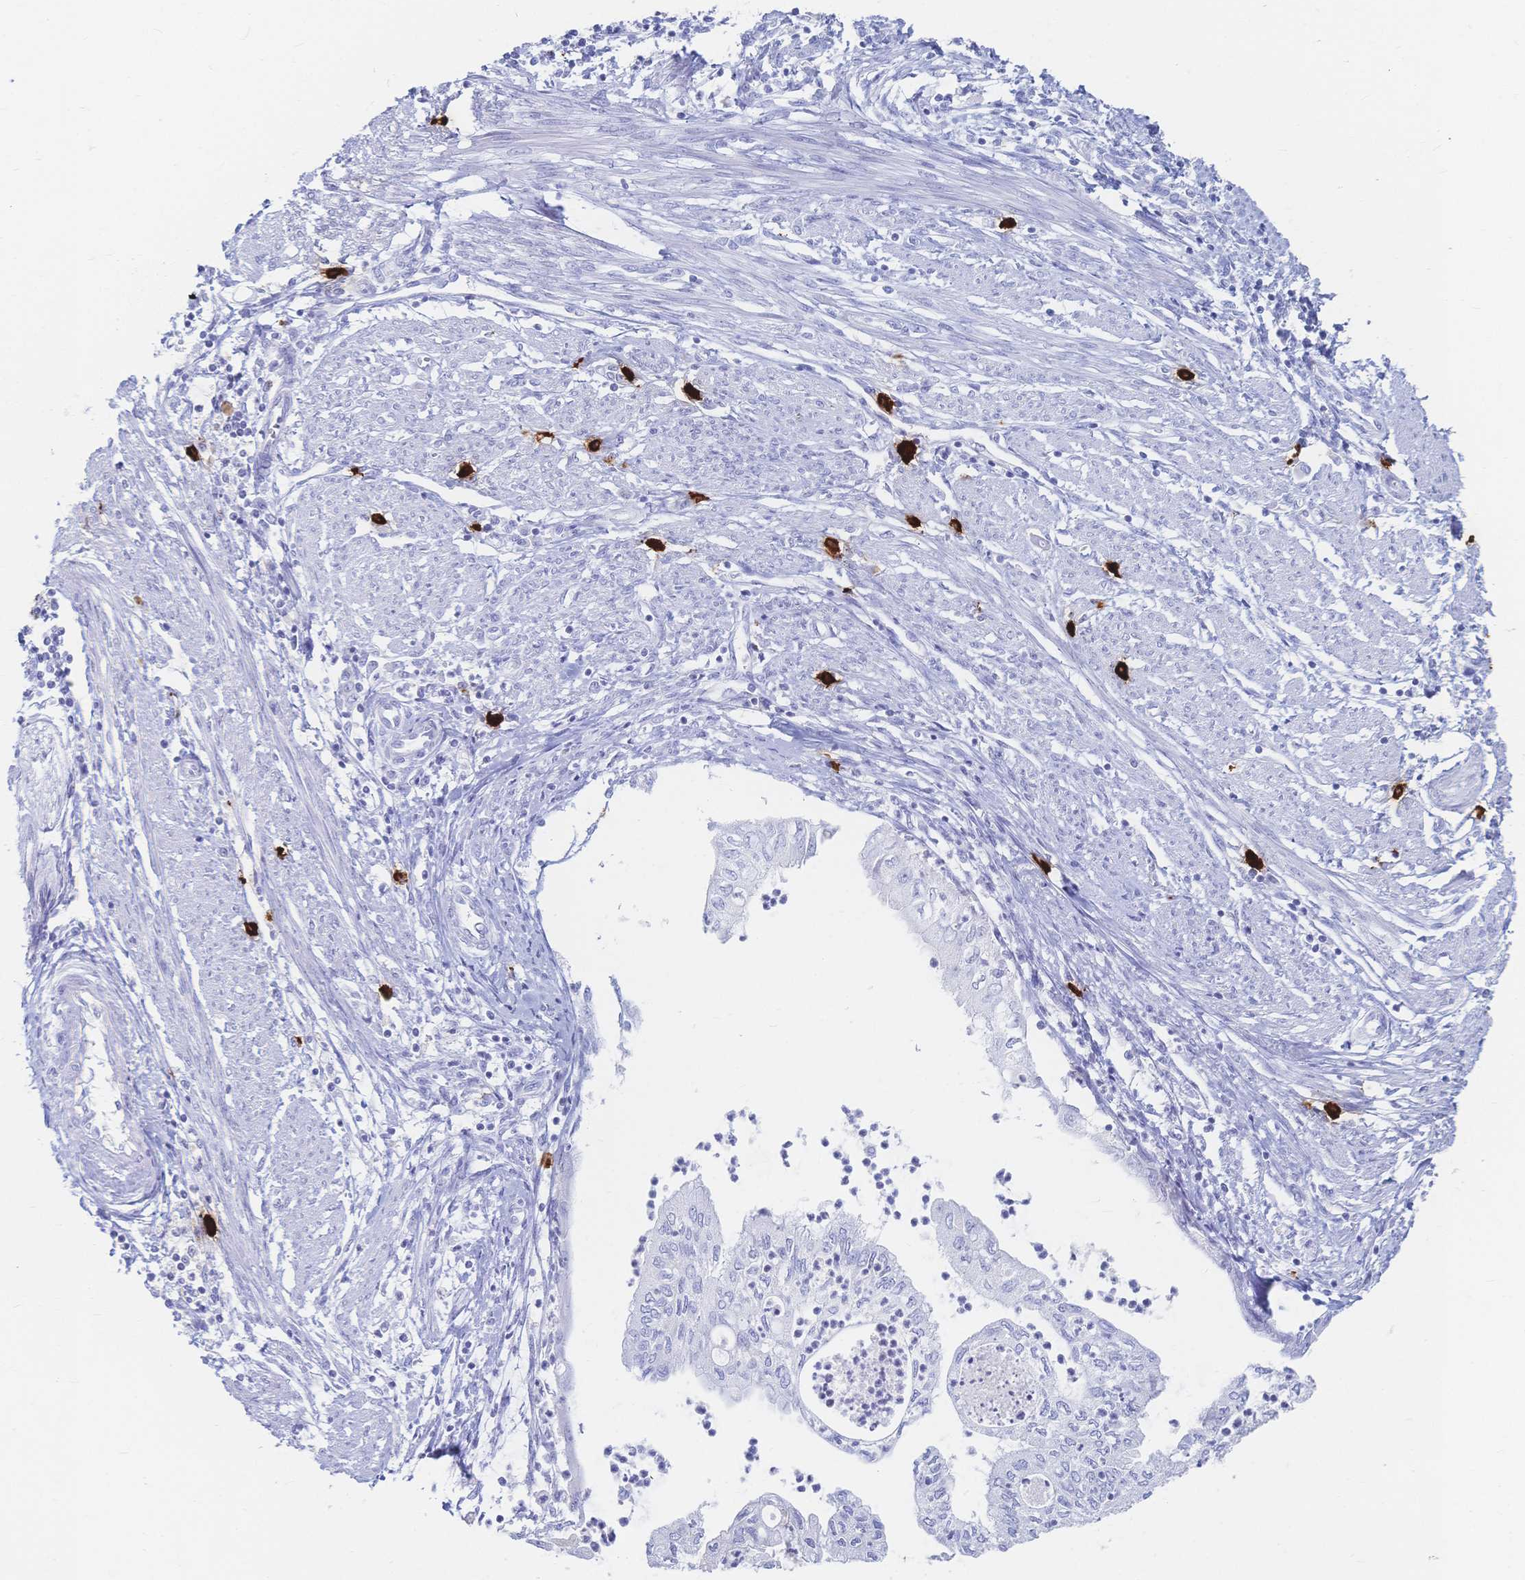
{"staining": {"intensity": "negative", "quantity": "none", "location": "none"}, "tissue": "endometrial cancer", "cell_type": "Tumor cells", "image_type": "cancer", "snomed": [{"axis": "morphology", "description": "Adenocarcinoma, NOS"}, {"axis": "topography", "description": "Endometrium"}], "caption": "A histopathology image of endometrial cancer (adenocarcinoma) stained for a protein exhibits no brown staining in tumor cells. (Stains: DAB (3,3'-diaminobenzidine) immunohistochemistry with hematoxylin counter stain, Microscopy: brightfield microscopy at high magnification).", "gene": "IL2RB", "patient": {"sex": "female", "age": 75}}